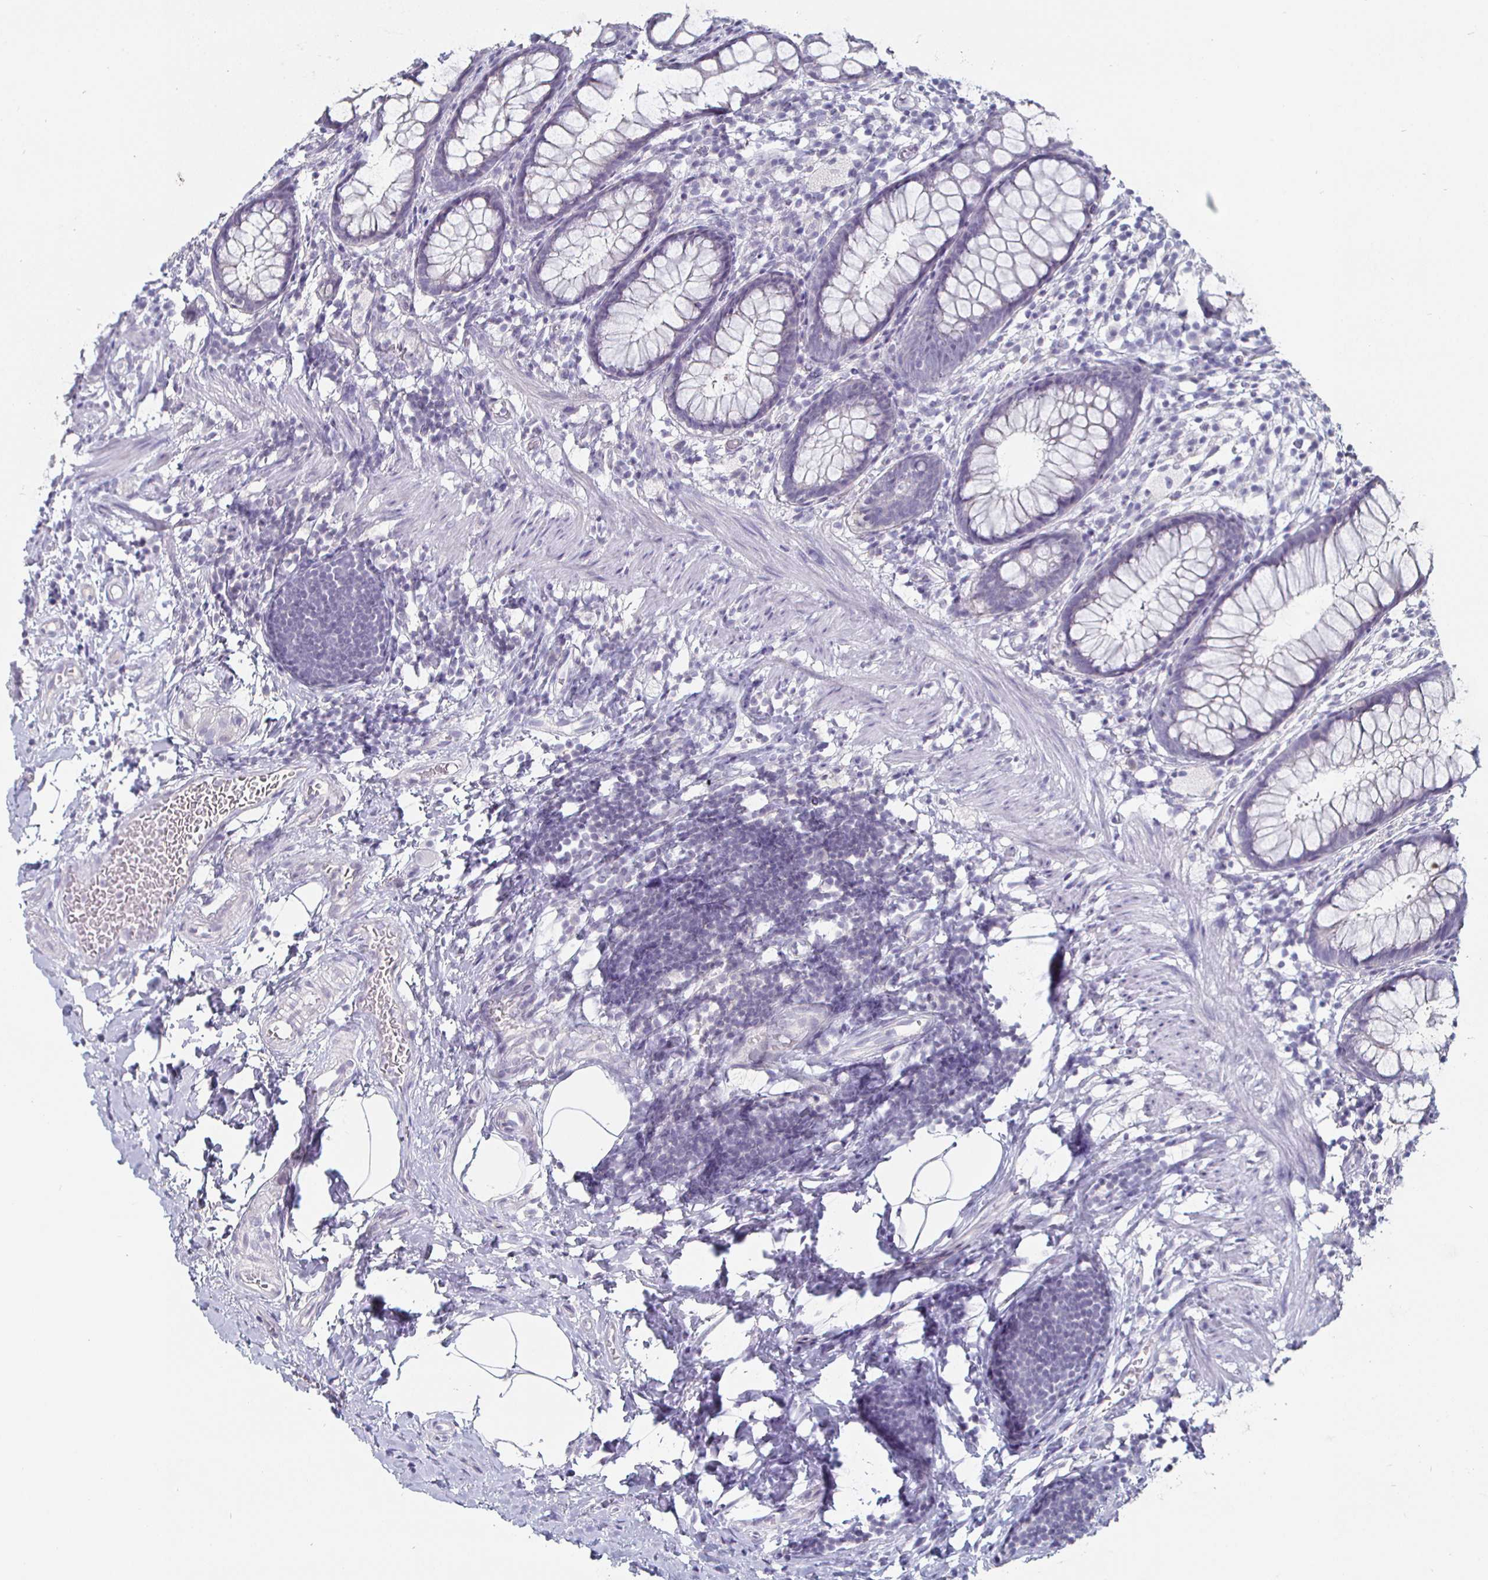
{"staining": {"intensity": "negative", "quantity": "none", "location": "none"}, "tissue": "rectum", "cell_type": "Glandular cells", "image_type": "normal", "snomed": [{"axis": "morphology", "description": "Normal tissue, NOS"}, {"axis": "topography", "description": "Rectum"}], "caption": "Immunohistochemistry micrograph of unremarkable rectum: human rectum stained with DAB (3,3'-diaminobenzidine) exhibits no significant protein staining in glandular cells. (DAB (3,3'-diaminobenzidine) immunohistochemistry (IHC) with hematoxylin counter stain).", "gene": "ENPP1", "patient": {"sex": "female", "age": 62}}